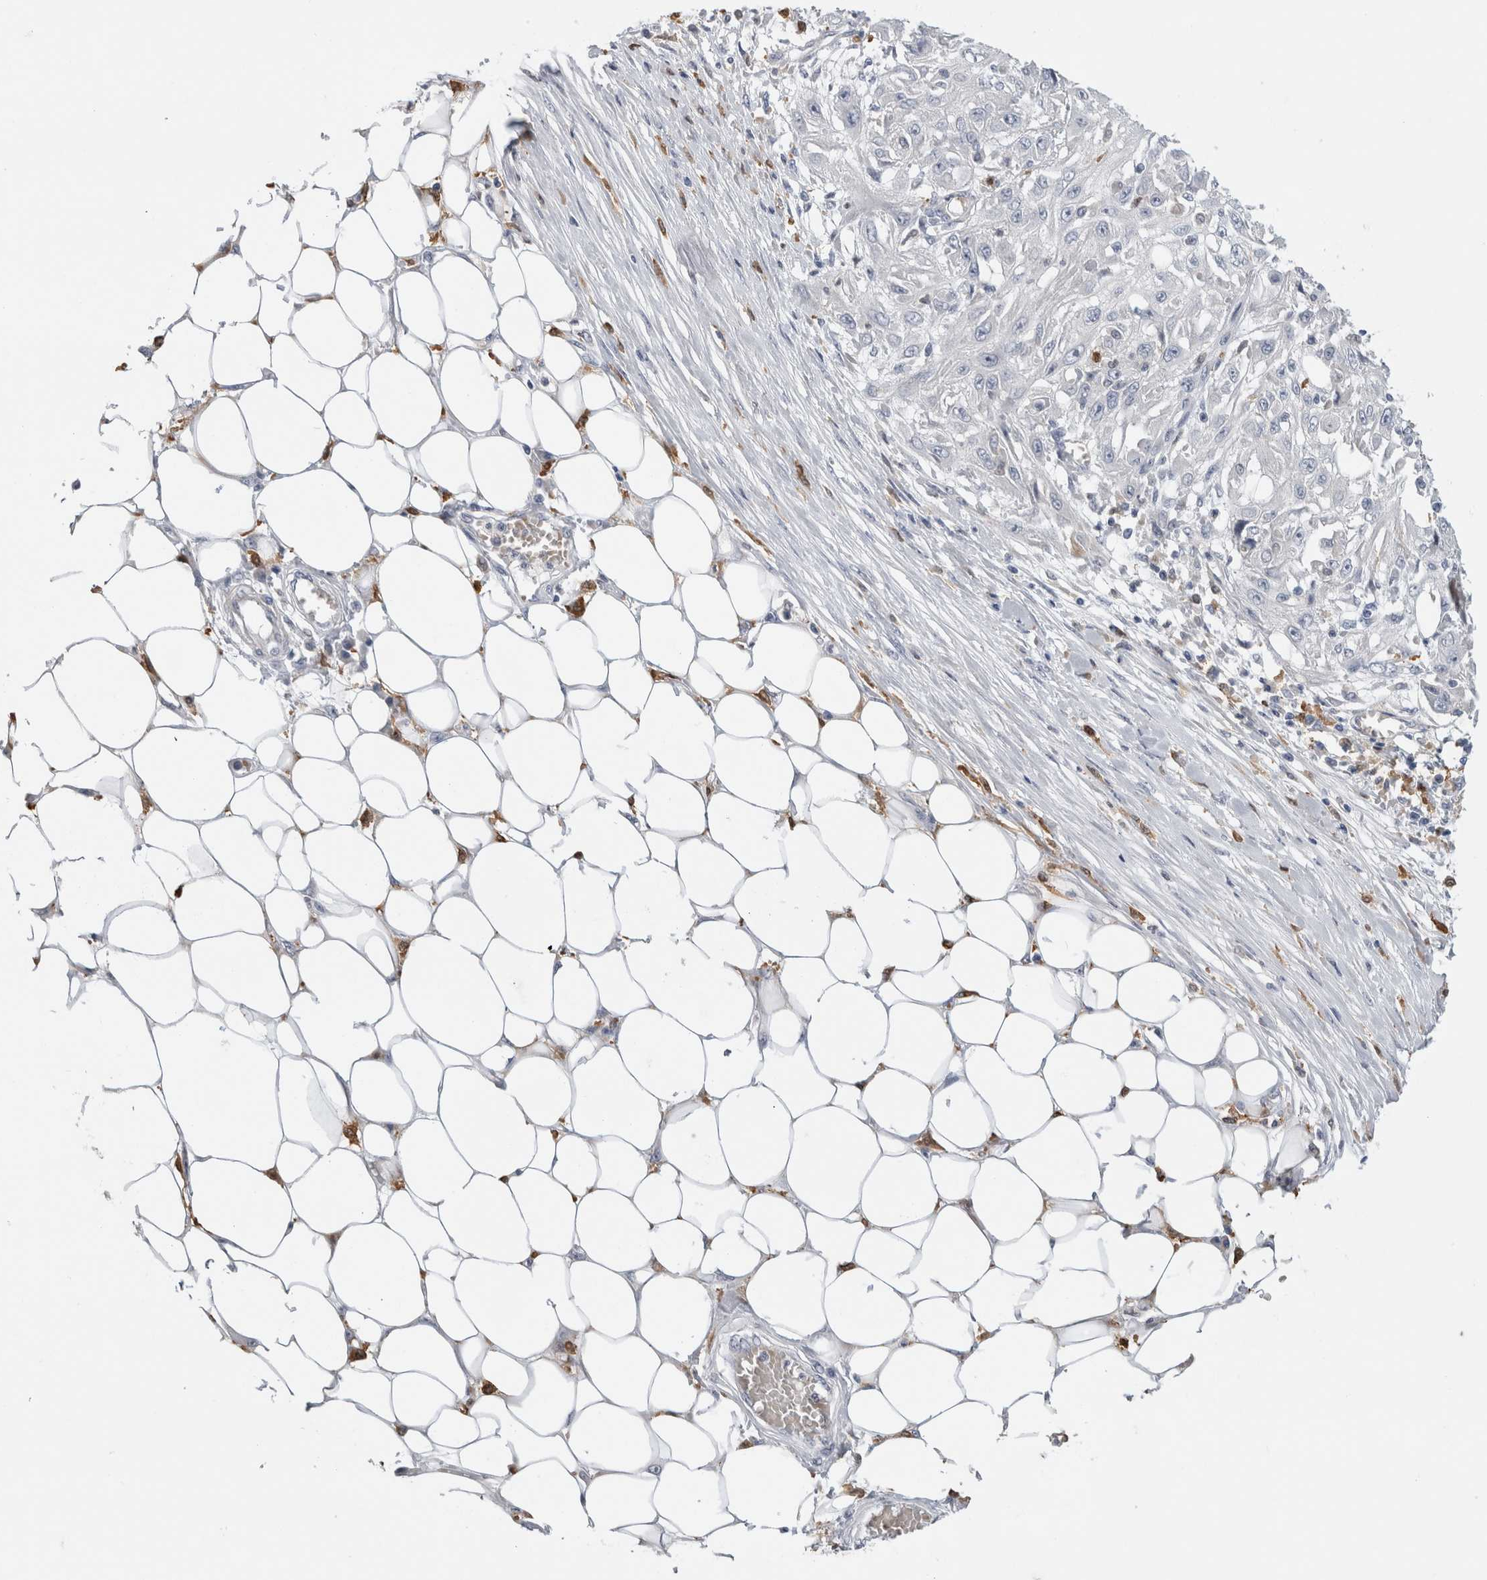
{"staining": {"intensity": "negative", "quantity": "none", "location": "none"}, "tissue": "skin cancer", "cell_type": "Tumor cells", "image_type": "cancer", "snomed": [{"axis": "morphology", "description": "Squamous cell carcinoma, NOS"}, {"axis": "morphology", "description": "Squamous cell carcinoma, metastatic, NOS"}, {"axis": "topography", "description": "Skin"}, {"axis": "topography", "description": "Lymph node"}], "caption": "Immunohistochemical staining of skin cancer (squamous cell carcinoma) exhibits no significant positivity in tumor cells. (Stains: DAB immunohistochemistry (IHC) with hematoxylin counter stain, Microscopy: brightfield microscopy at high magnification).", "gene": "SLC20A2", "patient": {"sex": "male", "age": 75}}